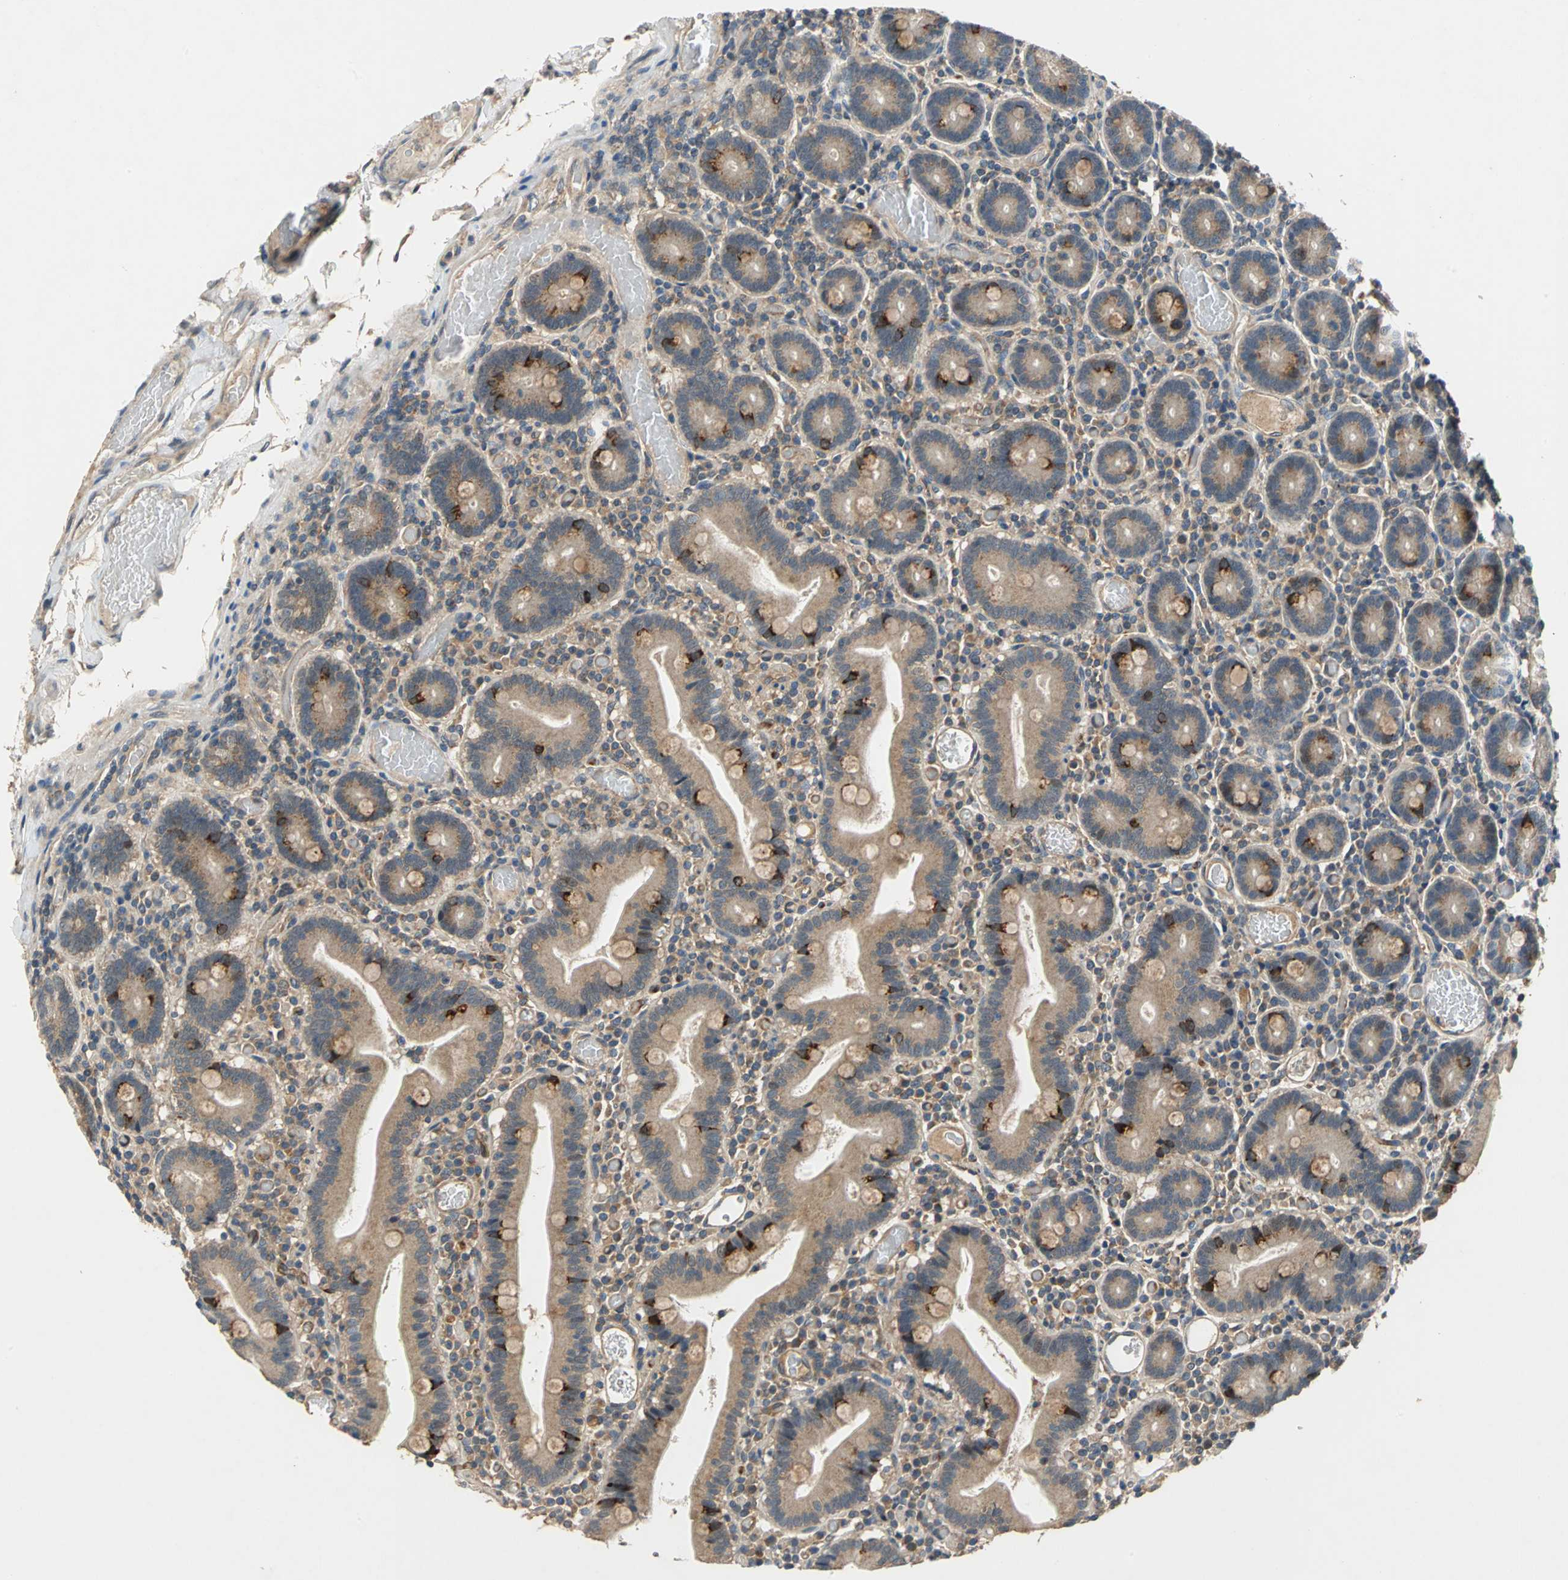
{"staining": {"intensity": "moderate", "quantity": ">75%", "location": "cytoplasmic/membranous"}, "tissue": "duodenum", "cell_type": "Glandular cells", "image_type": "normal", "snomed": [{"axis": "morphology", "description": "Normal tissue, NOS"}, {"axis": "topography", "description": "Duodenum"}], "caption": "Protein expression analysis of unremarkable human duodenum reveals moderate cytoplasmic/membranous expression in approximately >75% of glandular cells. (Stains: DAB (3,3'-diaminobenzidine) in brown, nuclei in blue, Microscopy: brightfield microscopy at high magnification).", "gene": "EMCN", "patient": {"sex": "female", "age": 53}}